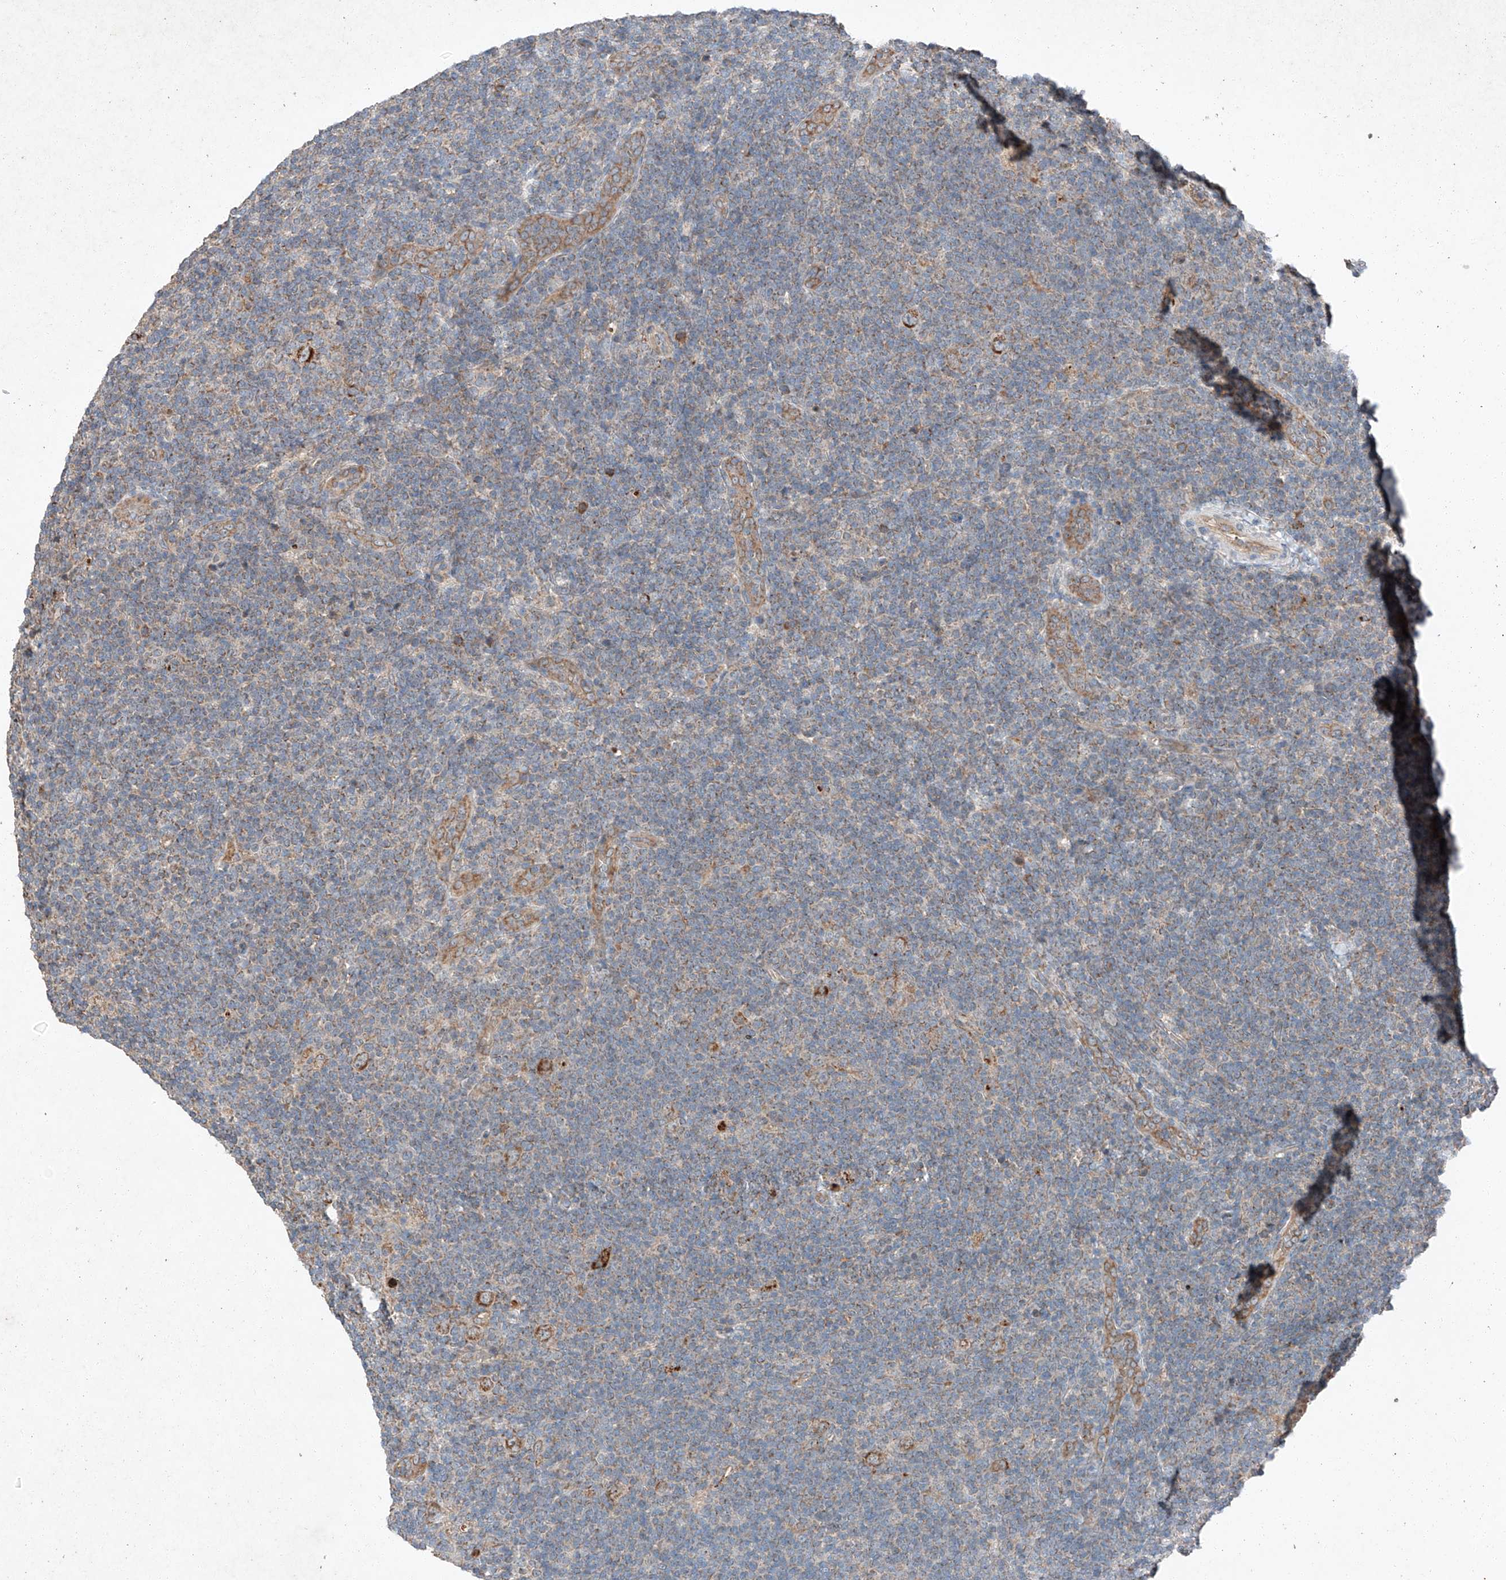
{"staining": {"intensity": "moderate", "quantity": ">75%", "location": "cytoplasmic/membranous"}, "tissue": "lymphoma", "cell_type": "Tumor cells", "image_type": "cancer", "snomed": [{"axis": "morphology", "description": "Hodgkin's disease, NOS"}, {"axis": "topography", "description": "Lymph node"}], "caption": "A brown stain labels moderate cytoplasmic/membranous staining of a protein in human Hodgkin's disease tumor cells.", "gene": "RUSC1", "patient": {"sex": "female", "age": 57}}